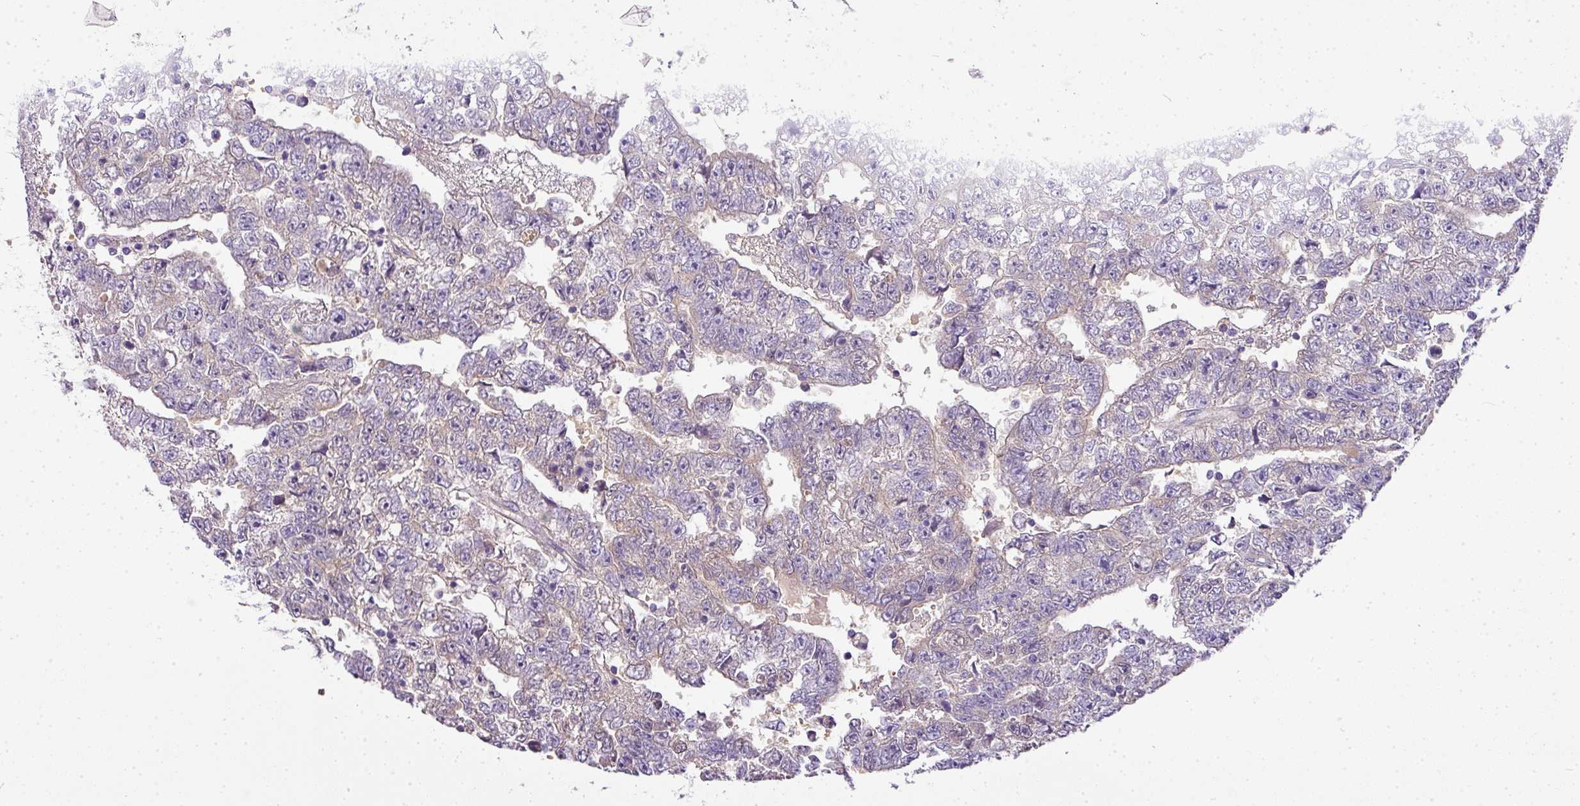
{"staining": {"intensity": "negative", "quantity": "none", "location": "none"}, "tissue": "testis cancer", "cell_type": "Tumor cells", "image_type": "cancer", "snomed": [{"axis": "morphology", "description": "Carcinoma, Embryonal, NOS"}, {"axis": "topography", "description": "Testis"}], "caption": "Human testis embryonal carcinoma stained for a protein using immunohistochemistry (IHC) reveals no staining in tumor cells.", "gene": "ADH5", "patient": {"sex": "male", "age": 25}}